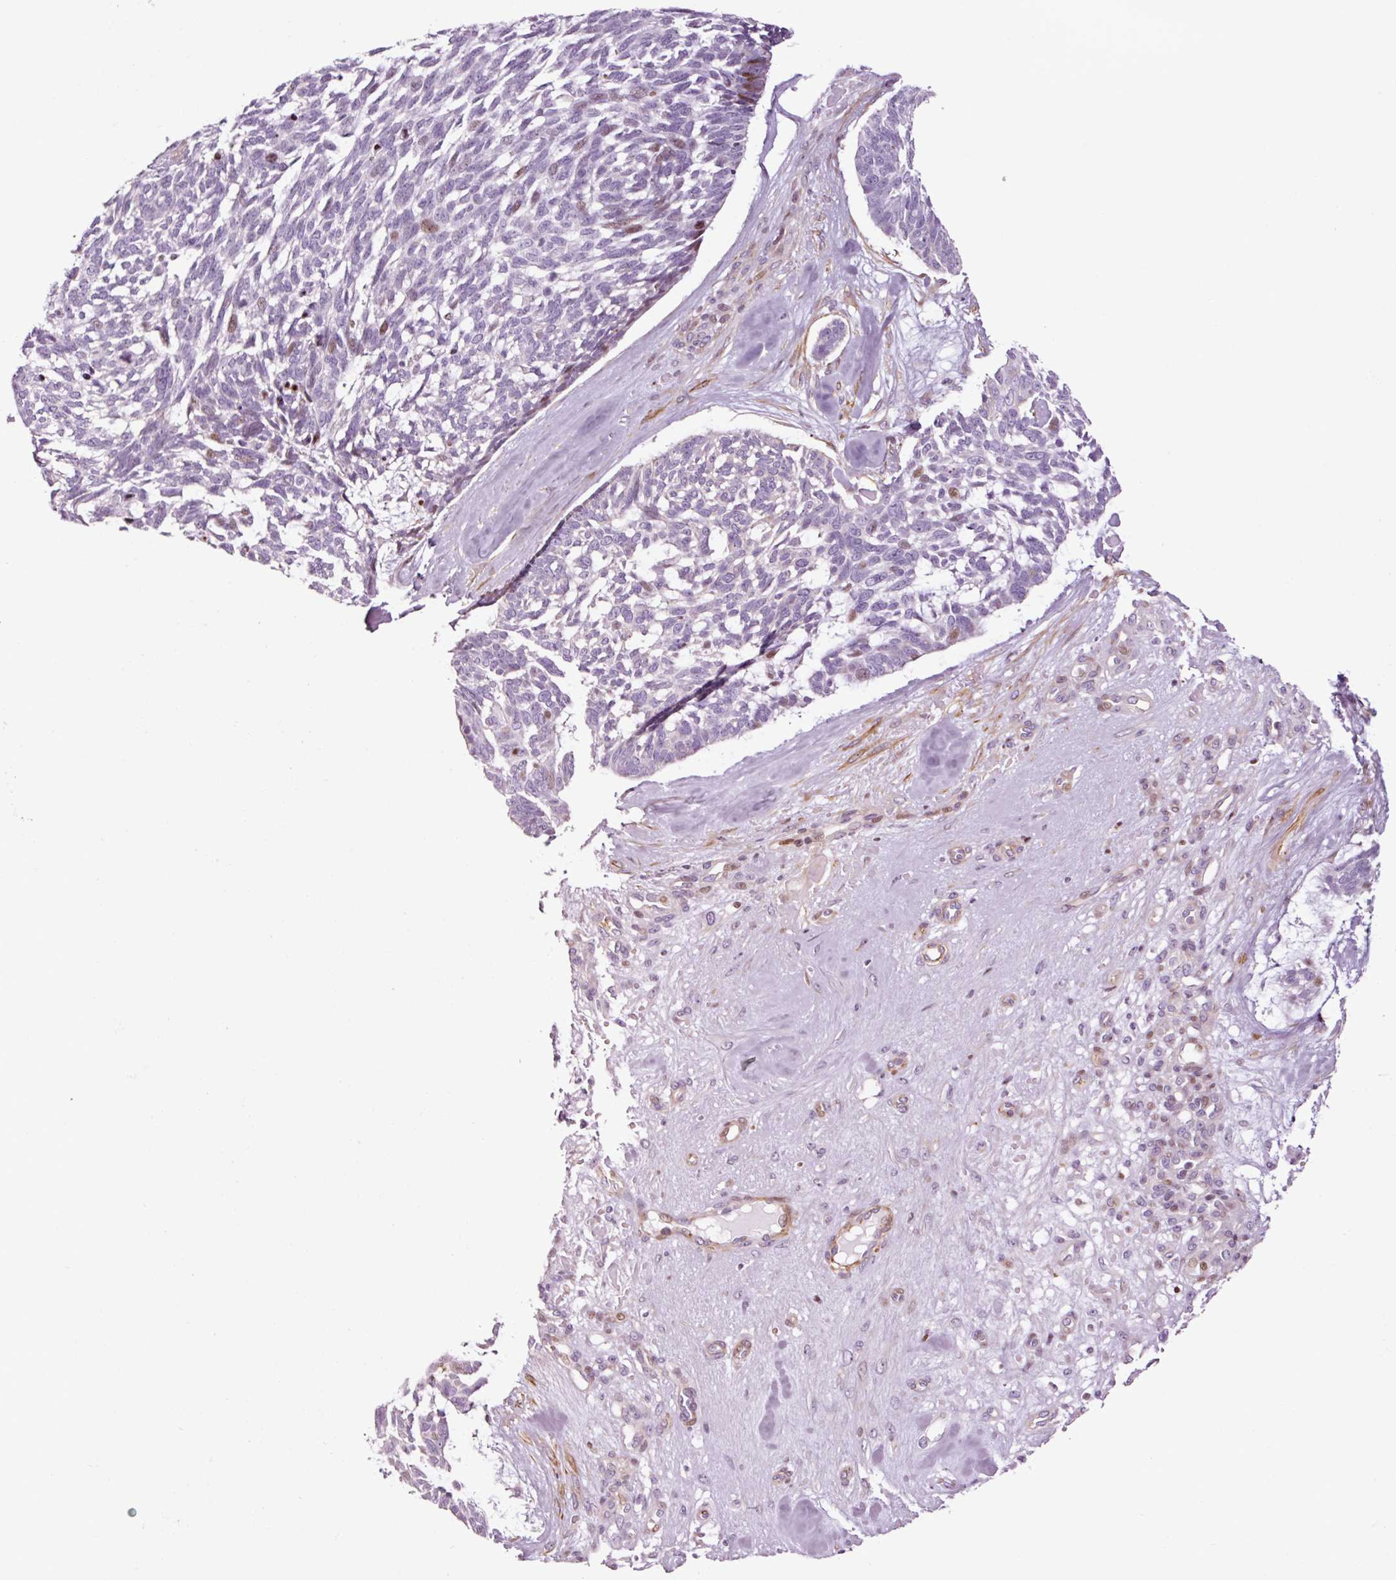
{"staining": {"intensity": "moderate", "quantity": "<25%", "location": "nuclear"}, "tissue": "skin cancer", "cell_type": "Tumor cells", "image_type": "cancer", "snomed": [{"axis": "morphology", "description": "Basal cell carcinoma"}, {"axis": "topography", "description": "Skin"}], "caption": "Protein analysis of skin cancer tissue demonstrates moderate nuclear staining in about <25% of tumor cells.", "gene": "ANKRD20A1", "patient": {"sex": "male", "age": 88}}